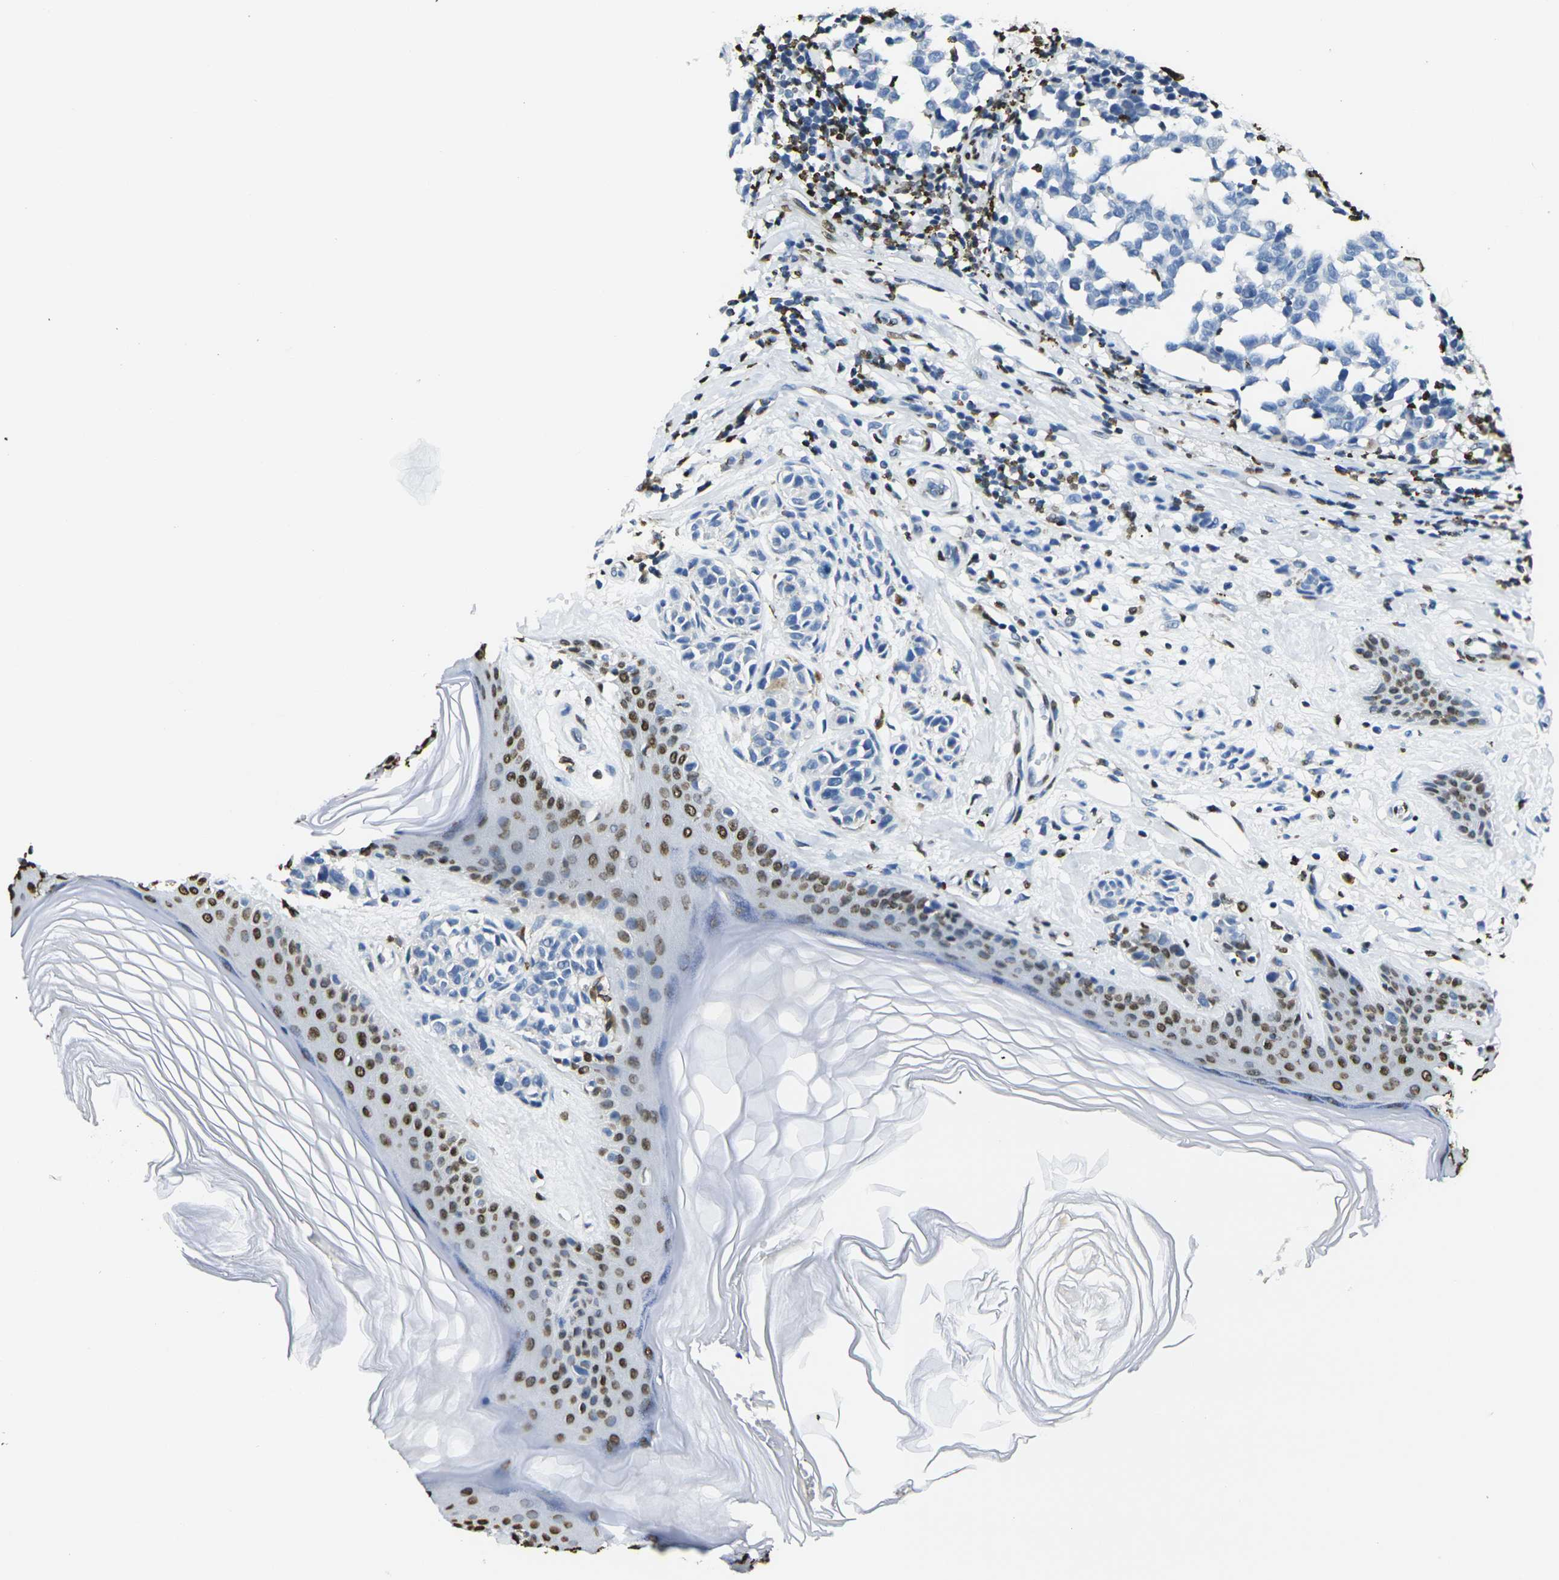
{"staining": {"intensity": "negative", "quantity": "none", "location": "none"}, "tissue": "melanoma", "cell_type": "Tumor cells", "image_type": "cancer", "snomed": [{"axis": "morphology", "description": "Malignant melanoma, NOS"}, {"axis": "topography", "description": "Skin"}], "caption": "An immunohistochemistry micrograph of malignant melanoma is shown. There is no staining in tumor cells of malignant melanoma.", "gene": "DRAXIN", "patient": {"sex": "female", "age": 64}}